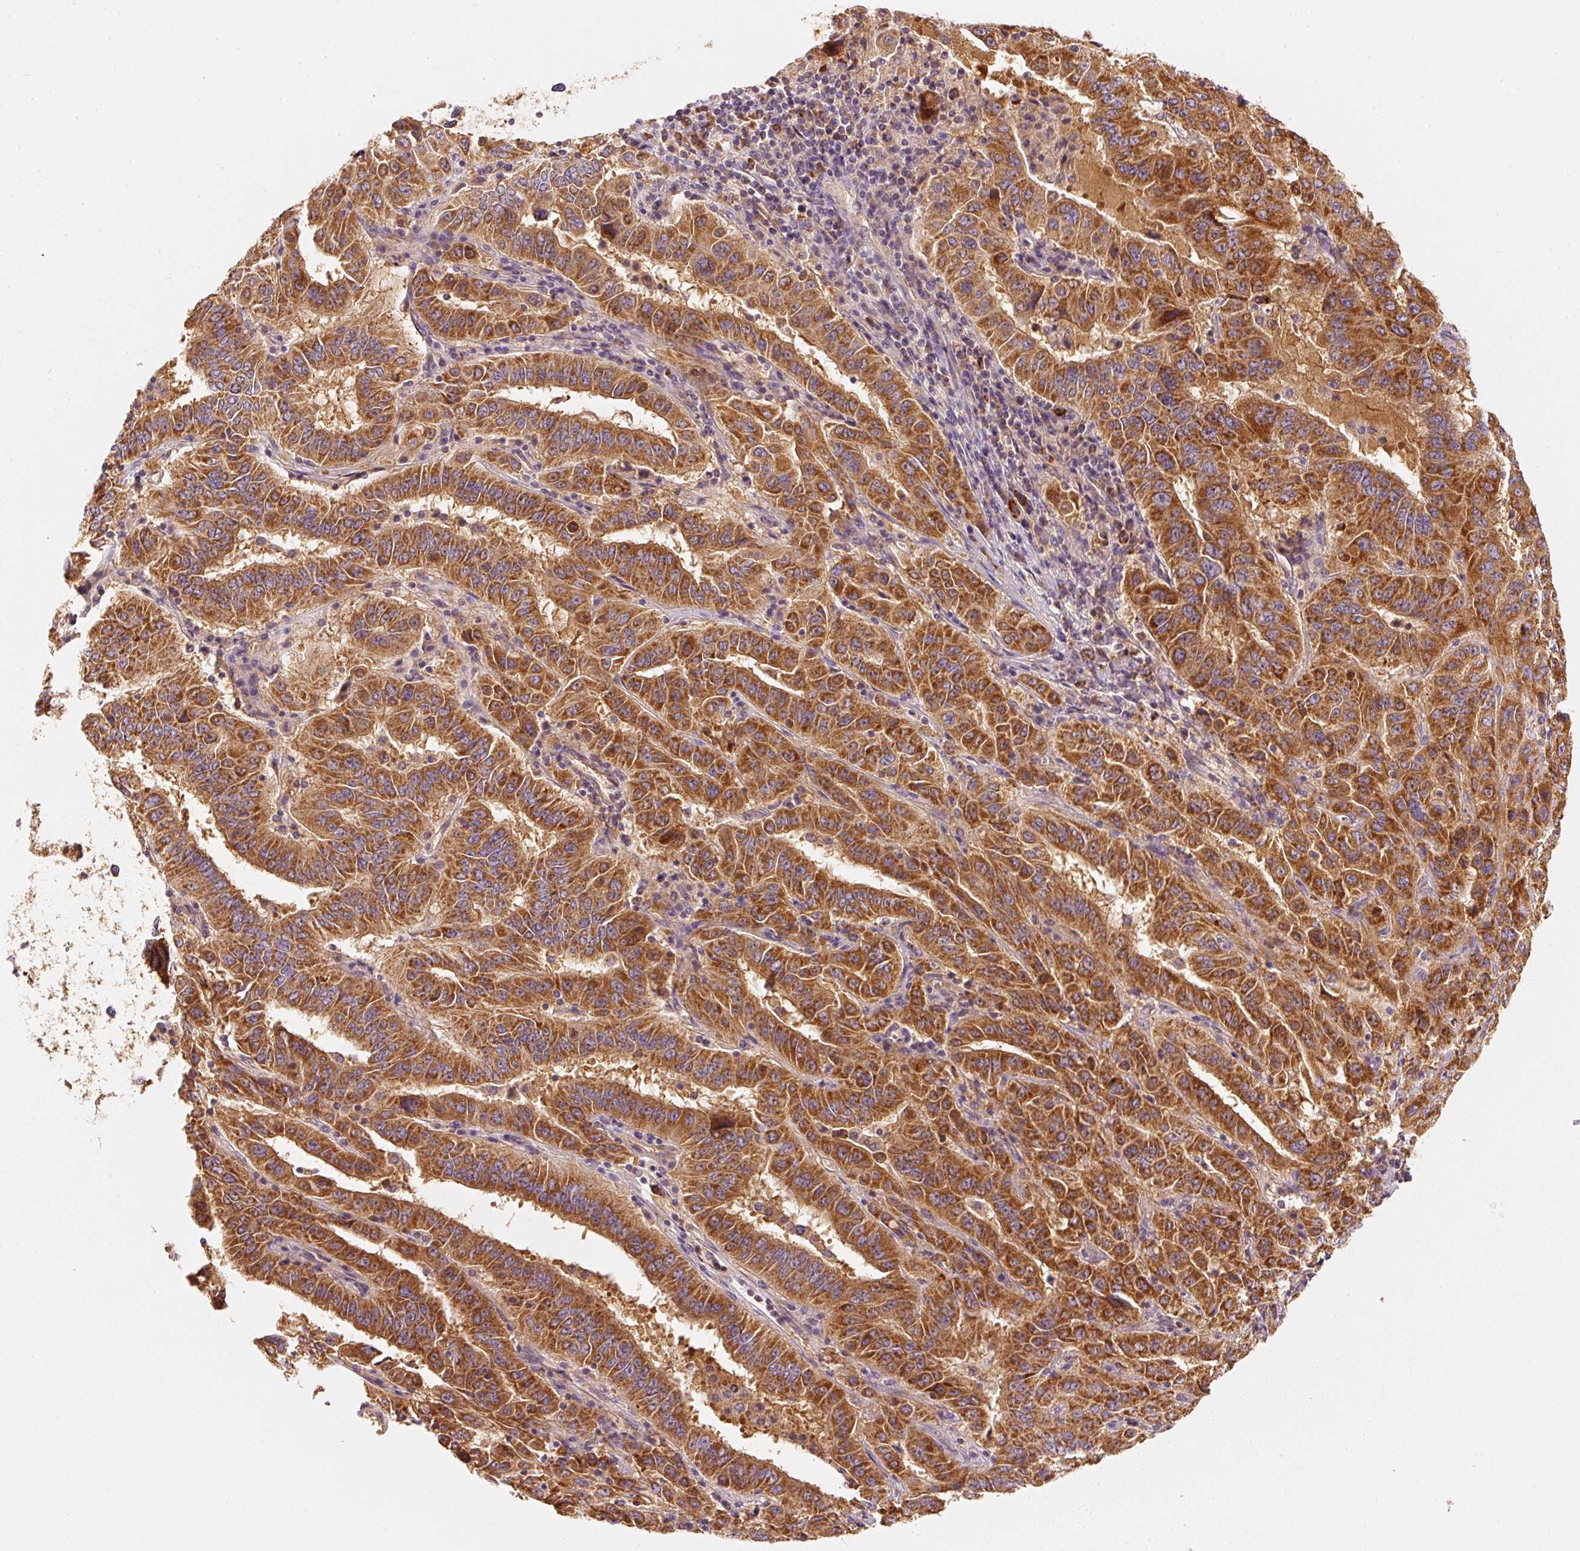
{"staining": {"intensity": "strong", "quantity": ">75%", "location": "cytoplasmic/membranous"}, "tissue": "pancreatic cancer", "cell_type": "Tumor cells", "image_type": "cancer", "snomed": [{"axis": "morphology", "description": "Adenocarcinoma, NOS"}, {"axis": "topography", "description": "Pancreas"}], "caption": "Protein staining demonstrates strong cytoplasmic/membranous staining in about >75% of tumor cells in pancreatic cancer. (IHC, brightfield microscopy, high magnification).", "gene": "TOMM40", "patient": {"sex": "male", "age": 63}}